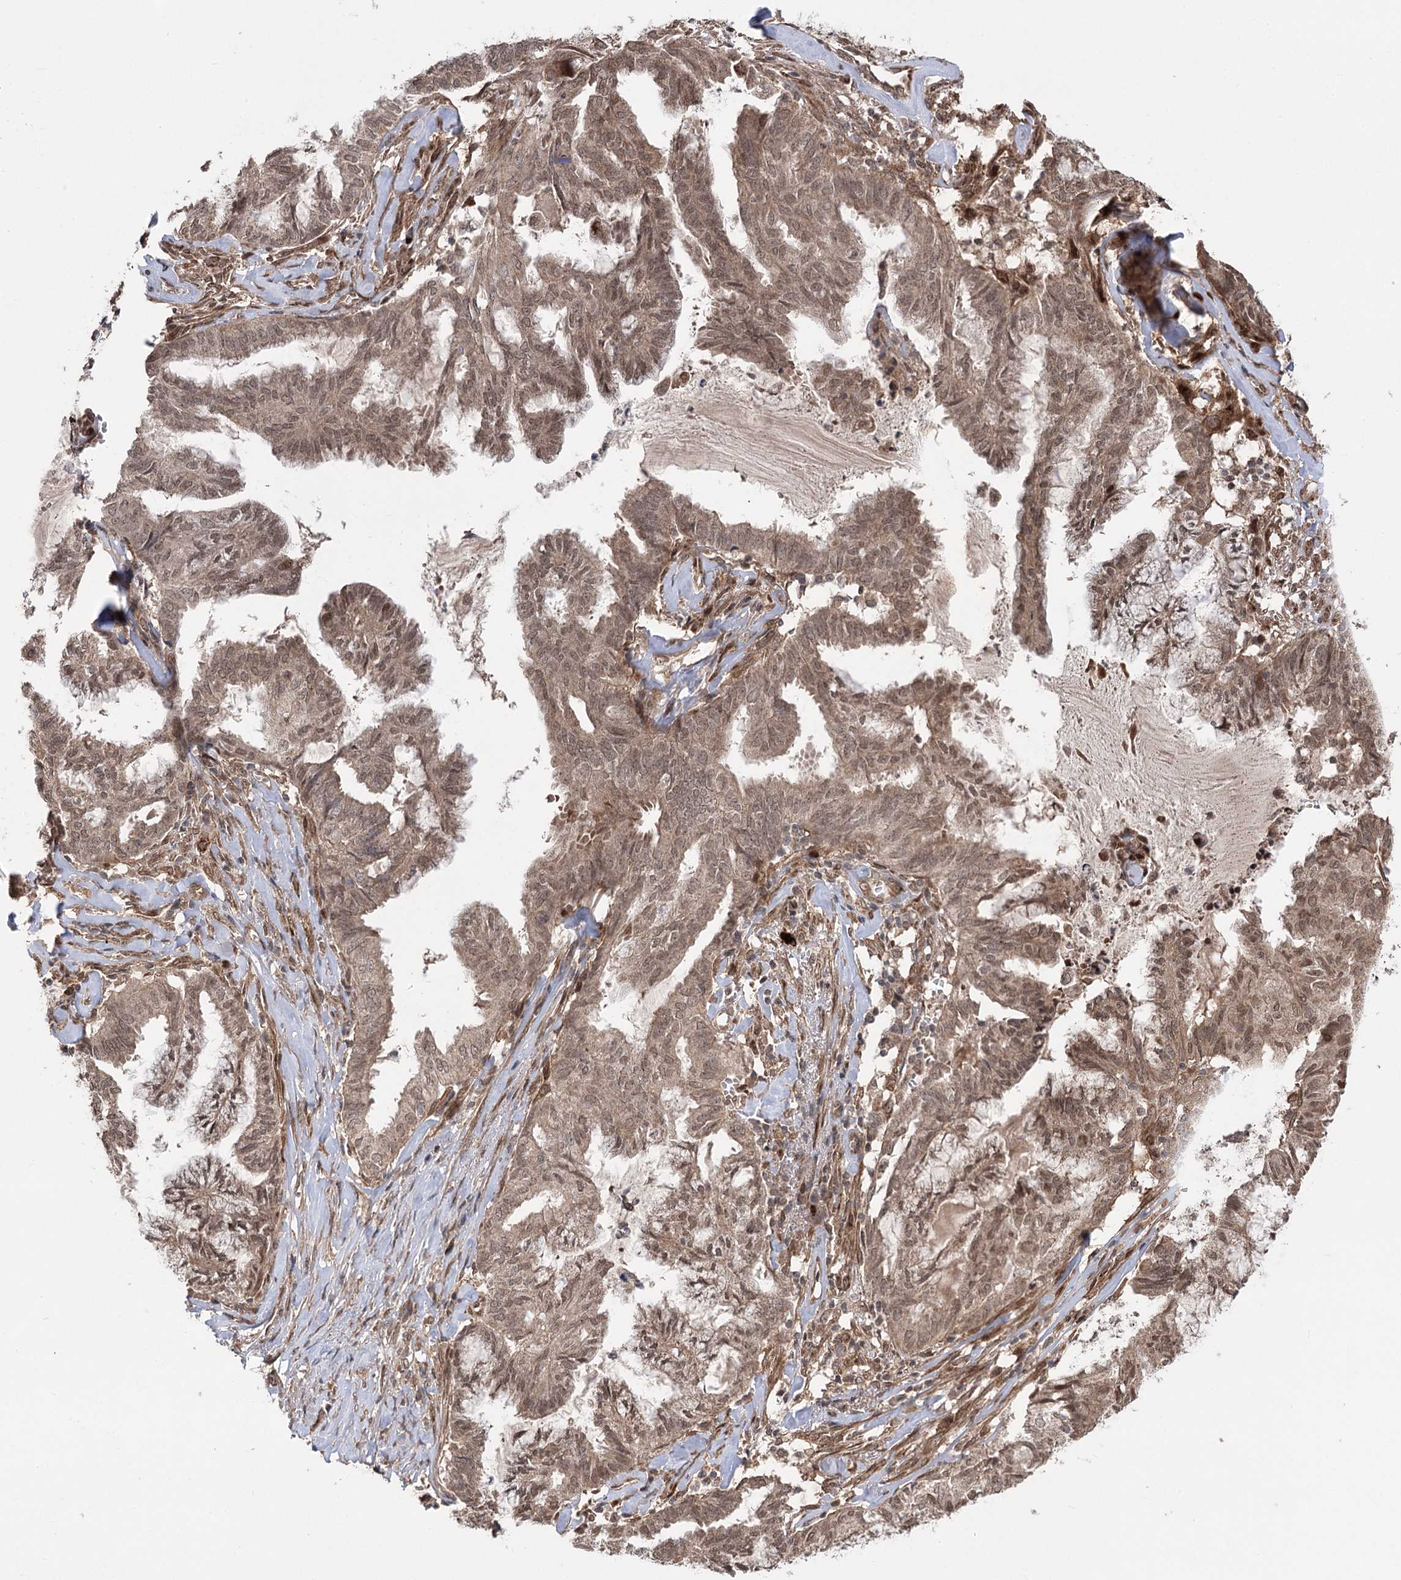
{"staining": {"intensity": "weak", "quantity": ">75%", "location": "cytoplasmic/membranous,nuclear"}, "tissue": "endometrial cancer", "cell_type": "Tumor cells", "image_type": "cancer", "snomed": [{"axis": "morphology", "description": "Adenocarcinoma, NOS"}, {"axis": "topography", "description": "Endometrium"}], "caption": "High-power microscopy captured an immunohistochemistry photomicrograph of endometrial cancer (adenocarcinoma), revealing weak cytoplasmic/membranous and nuclear positivity in about >75% of tumor cells.", "gene": "TENM2", "patient": {"sex": "female", "age": 86}}